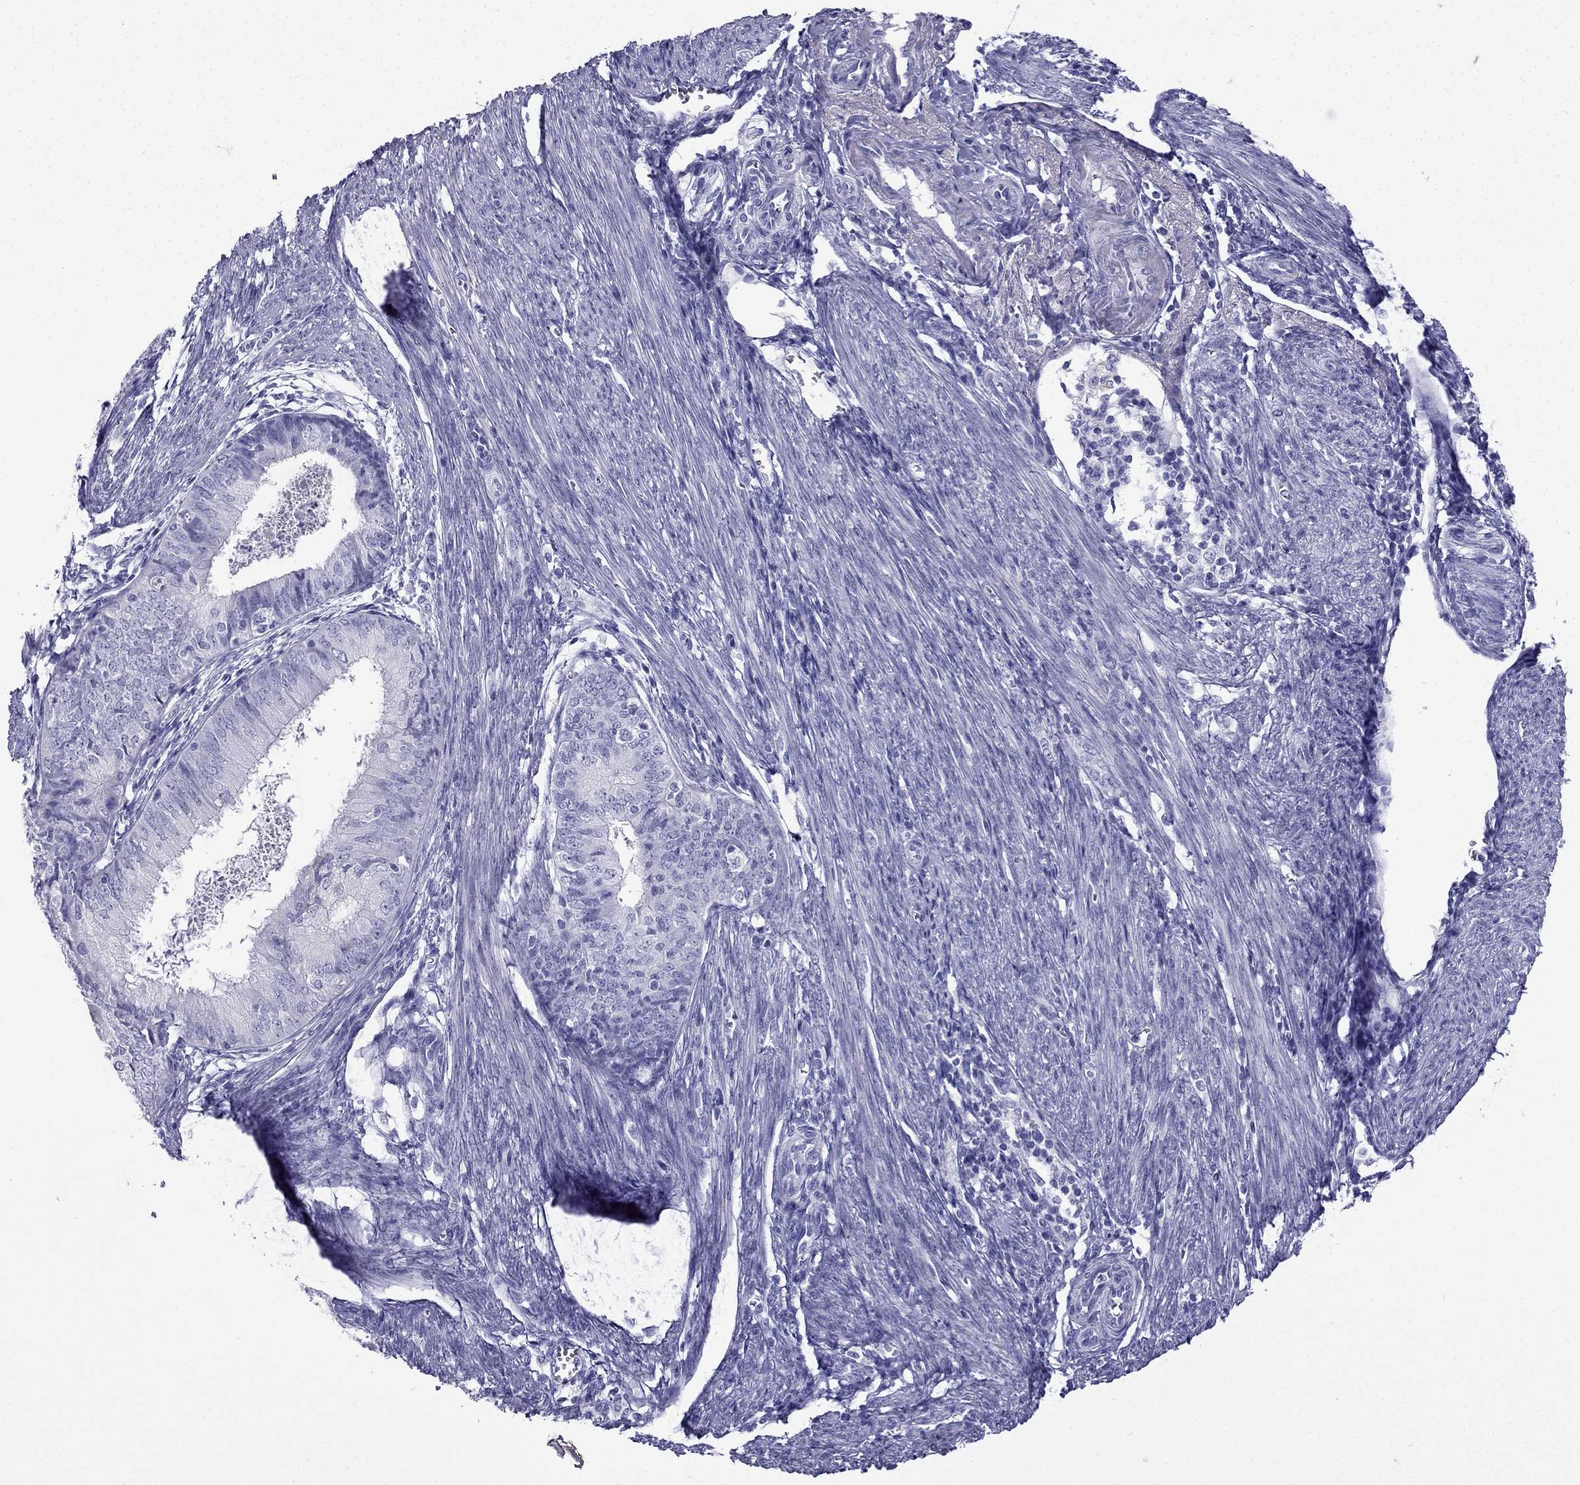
{"staining": {"intensity": "weak", "quantity": "<25%", "location": "cytoplasmic/membranous"}, "tissue": "endometrial cancer", "cell_type": "Tumor cells", "image_type": "cancer", "snomed": [{"axis": "morphology", "description": "Adenocarcinoma, NOS"}, {"axis": "topography", "description": "Endometrium"}], "caption": "This is a histopathology image of IHC staining of endometrial cancer, which shows no positivity in tumor cells.", "gene": "GJA8", "patient": {"sex": "female", "age": 57}}